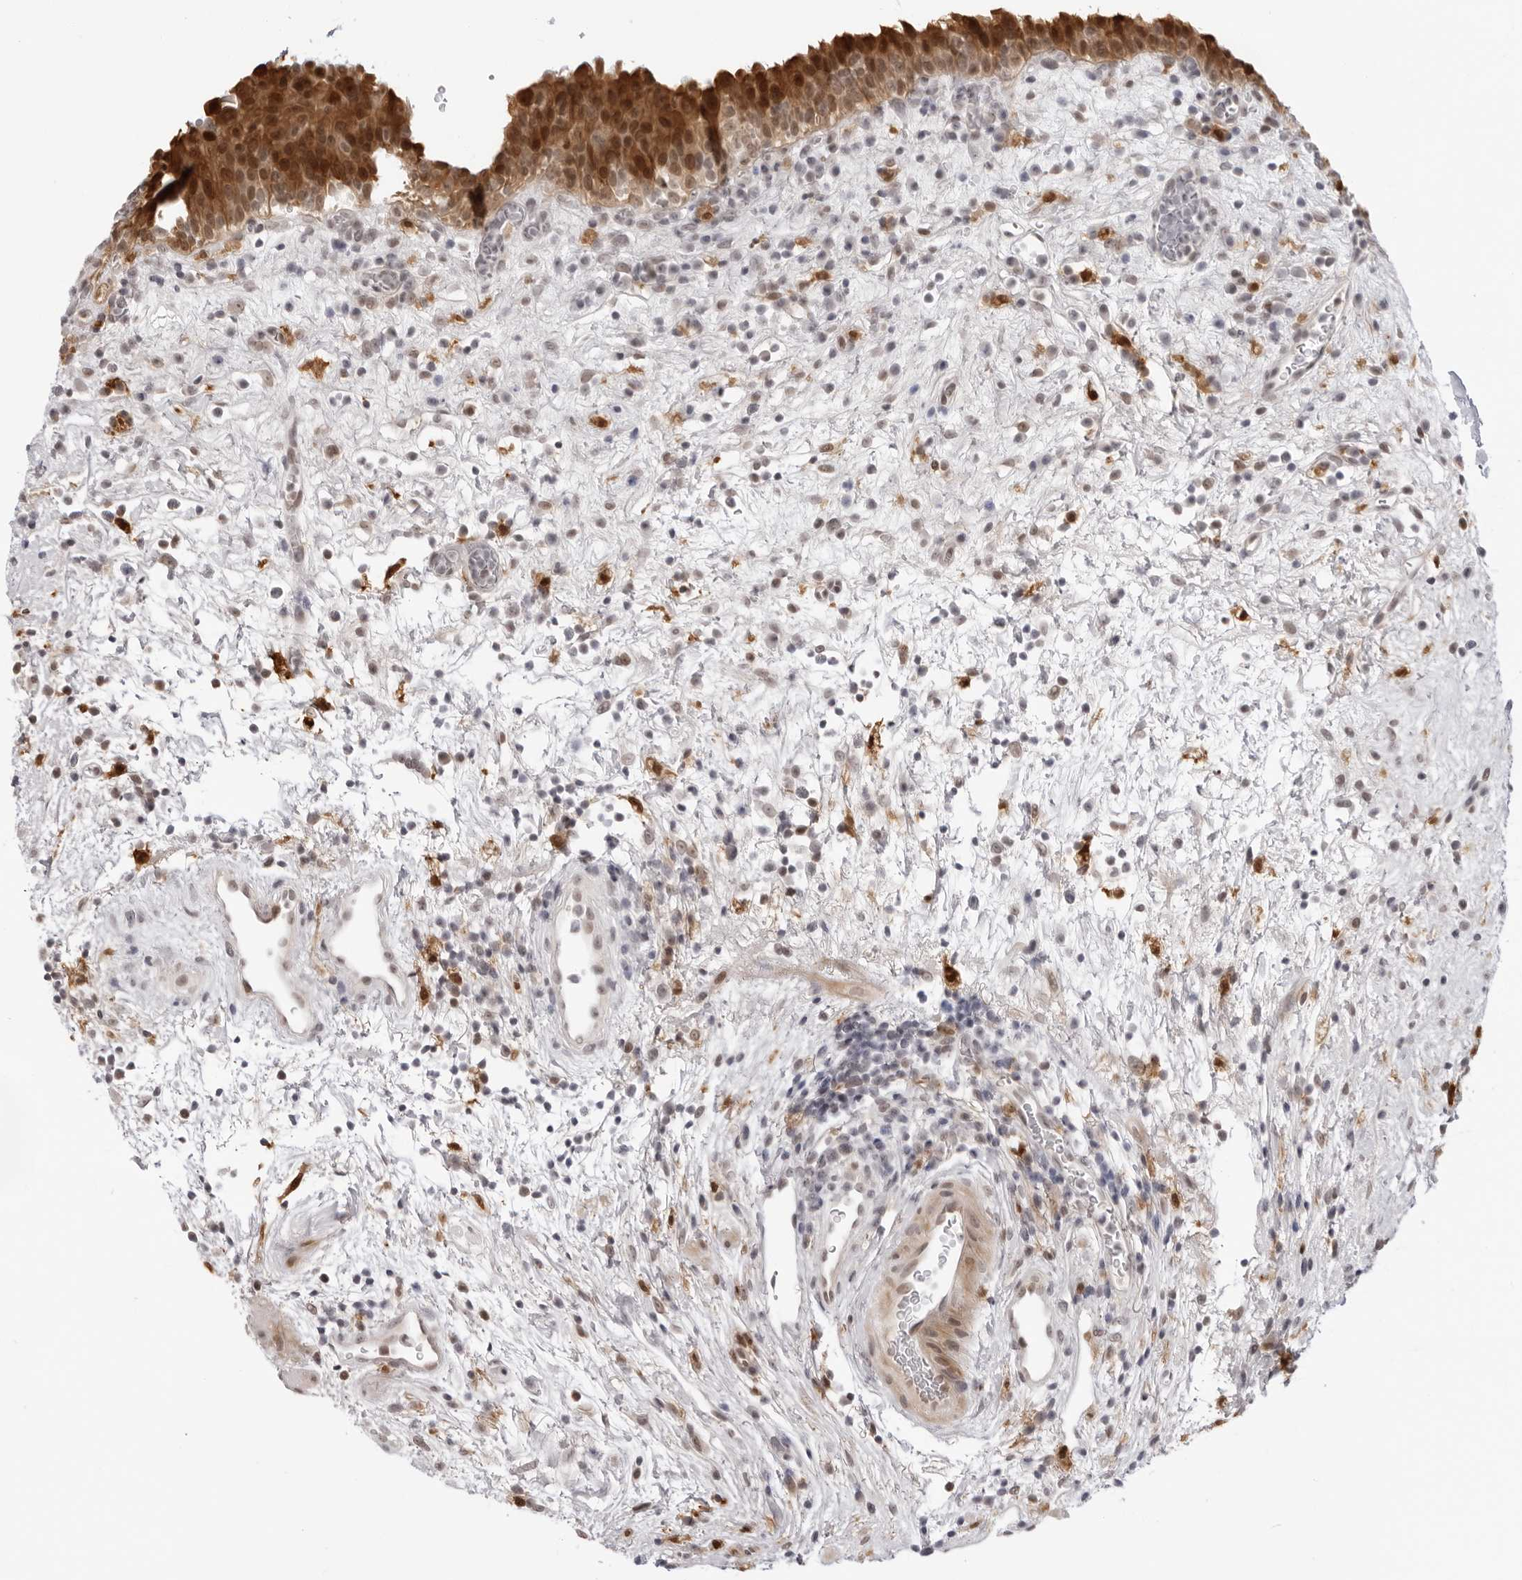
{"staining": {"intensity": "strong", "quantity": "25%-75%", "location": "cytoplasmic/membranous,nuclear"}, "tissue": "urinary bladder", "cell_type": "Urothelial cells", "image_type": "normal", "snomed": [{"axis": "morphology", "description": "Normal tissue, NOS"}, {"axis": "morphology", "description": "Inflammation, NOS"}, {"axis": "topography", "description": "Urinary bladder"}], "caption": "Strong cytoplasmic/membranous,nuclear staining for a protein is appreciated in approximately 25%-75% of urothelial cells of normal urinary bladder using IHC.", "gene": "SRGAP2", "patient": {"sex": "female", "age": 75}}